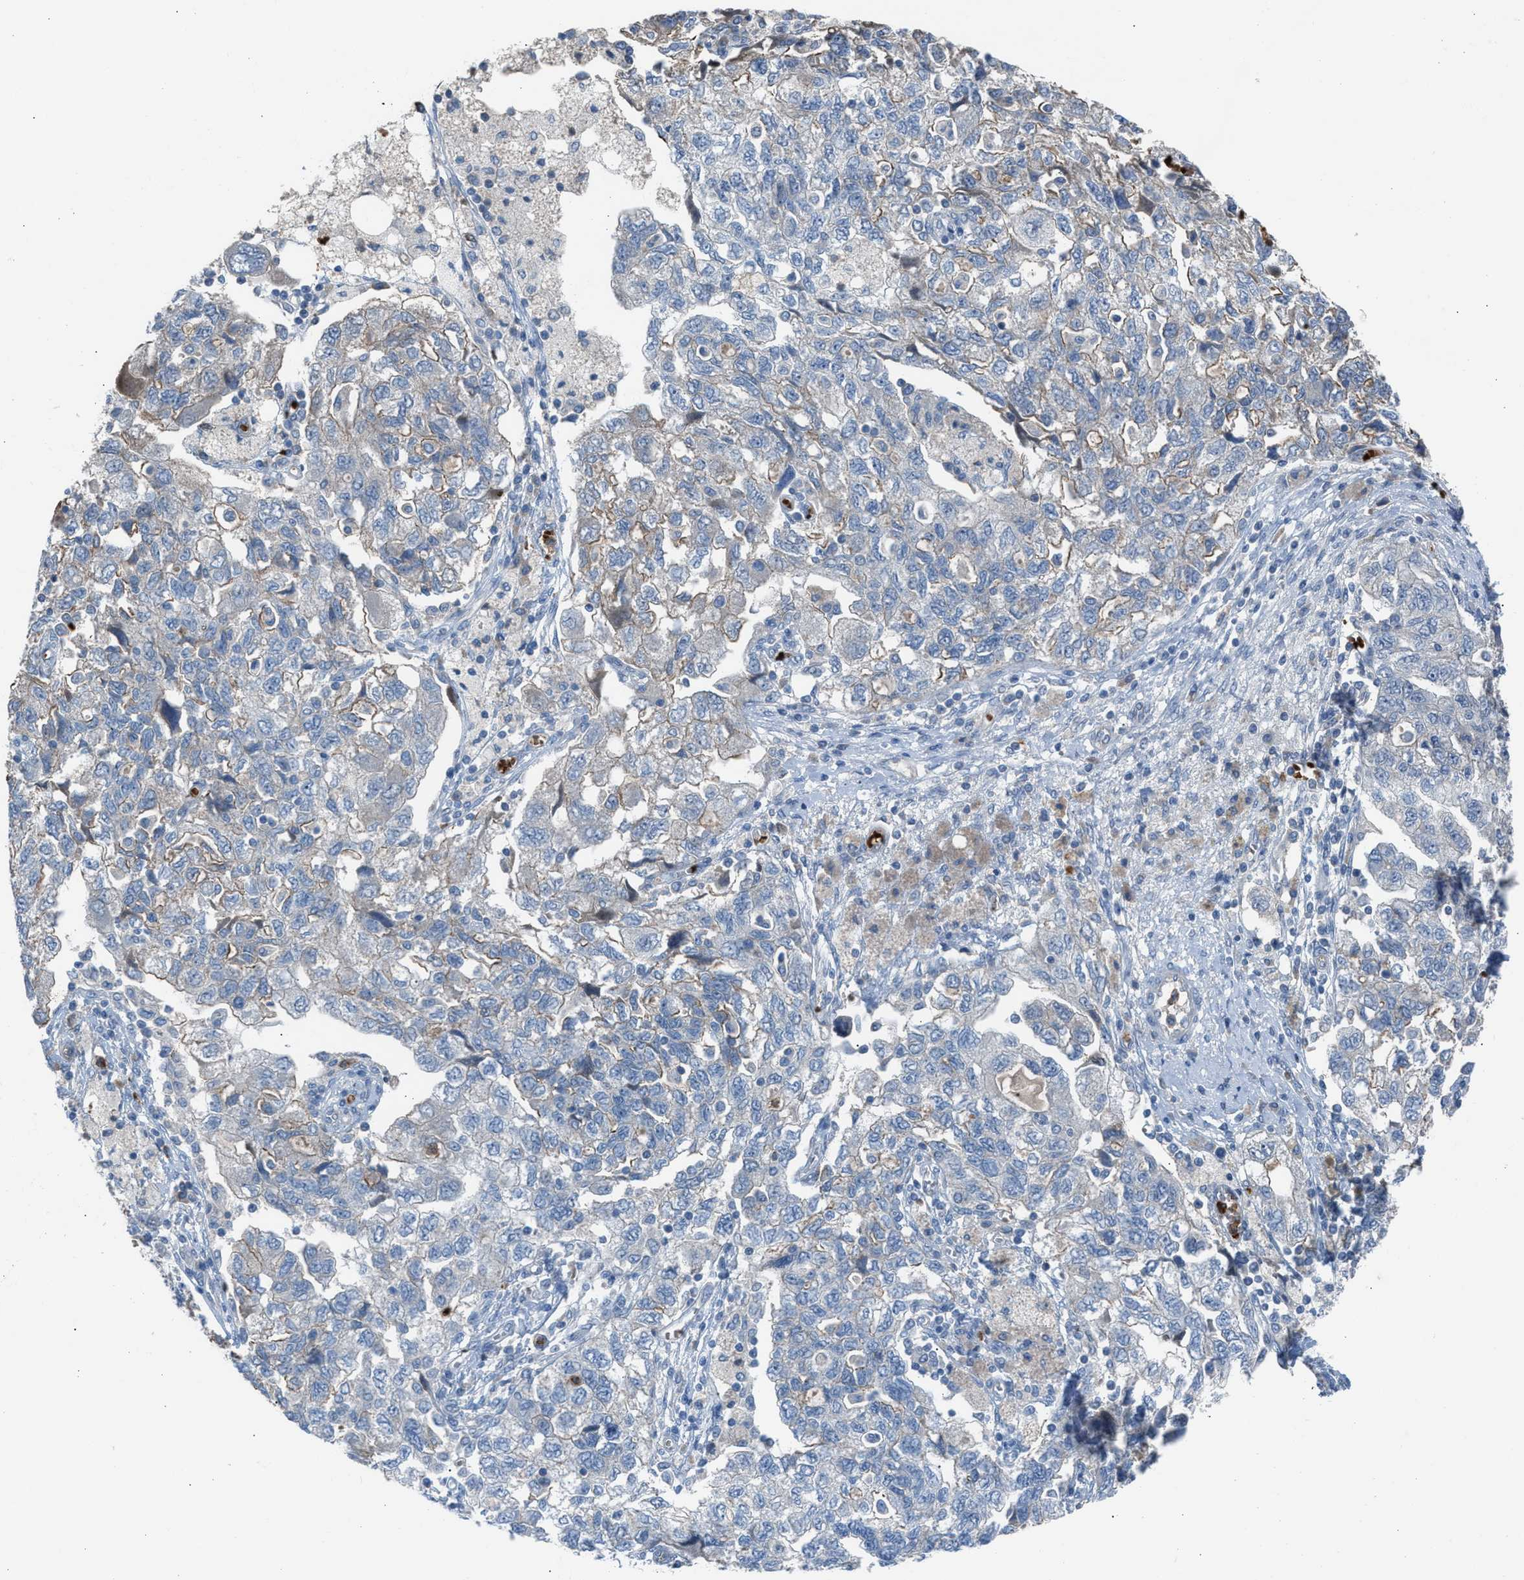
{"staining": {"intensity": "negative", "quantity": "none", "location": "none"}, "tissue": "ovarian cancer", "cell_type": "Tumor cells", "image_type": "cancer", "snomed": [{"axis": "morphology", "description": "Carcinoma, NOS"}, {"axis": "morphology", "description": "Cystadenocarcinoma, serous, NOS"}, {"axis": "topography", "description": "Ovary"}], "caption": "Tumor cells are negative for brown protein staining in ovarian serous cystadenocarcinoma.", "gene": "CFAP77", "patient": {"sex": "female", "age": 69}}